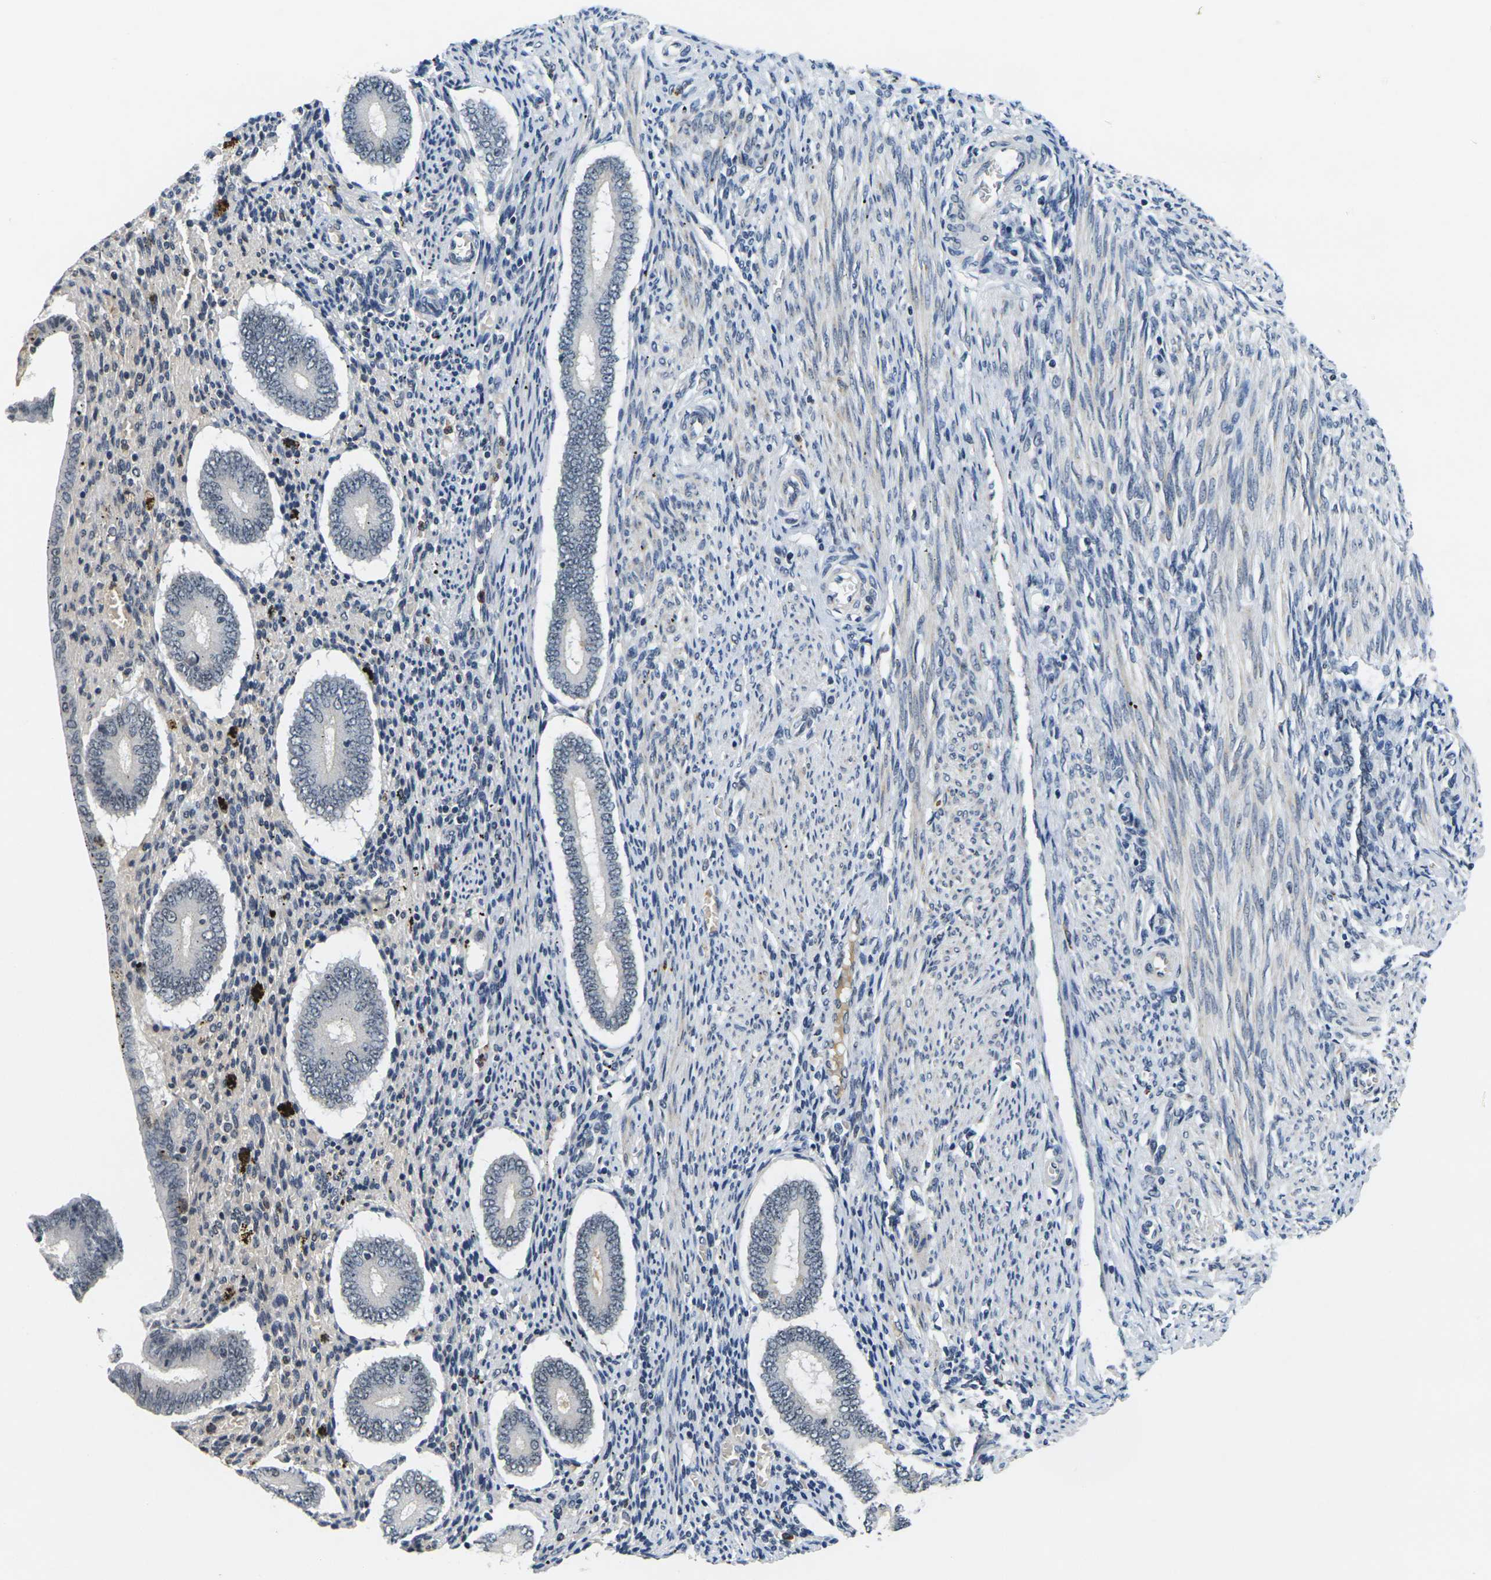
{"staining": {"intensity": "negative", "quantity": "none", "location": "none"}, "tissue": "endometrium", "cell_type": "Cells in endometrial stroma", "image_type": "normal", "snomed": [{"axis": "morphology", "description": "Normal tissue, NOS"}, {"axis": "topography", "description": "Endometrium"}], "caption": "This is an immunohistochemistry (IHC) histopathology image of benign endometrium. There is no positivity in cells in endometrial stroma.", "gene": "C1QC", "patient": {"sex": "female", "age": 42}}